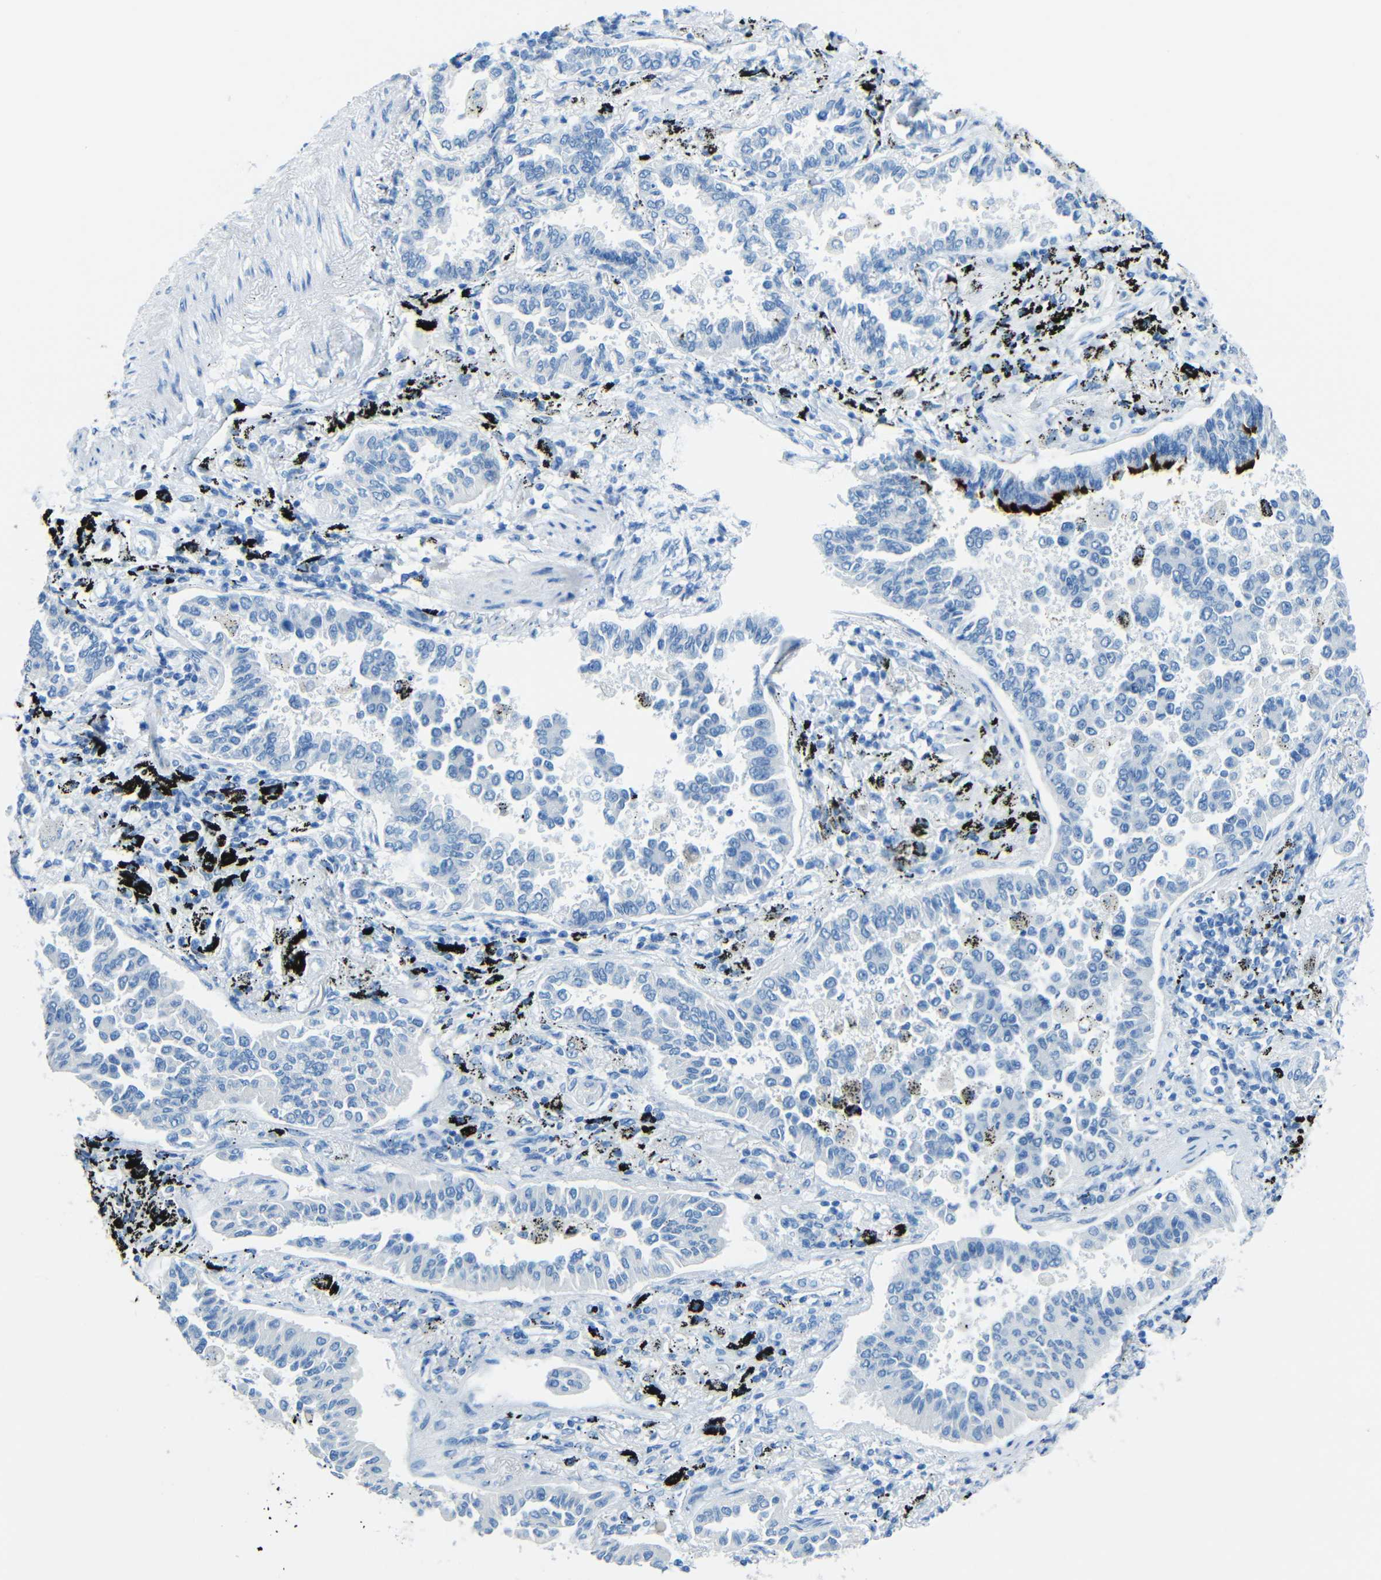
{"staining": {"intensity": "negative", "quantity": "none", "location": "none"}, "tissue": "lung cancer", "cell_type": "Tumor cells", "image_type": "cancer", "snomed": [{"axis": "morphology", "description": "Normal tissue, NOS"}, {"axis": "morphology", "description": "Adenocarcinoma, NOS"}, {"axis": "topography", "description": "Lung"}], "caption": "High magnification brightfield microscopy of adenocarcinoma (lung) stained with DAB (3,3'-diaminobenzidine) (brown) and counterstained with hematoxylin (blue): tumor cells show no significant positivity.", "gene": "TUBB4B", "patient": {"sex": "male", "age": 59}}